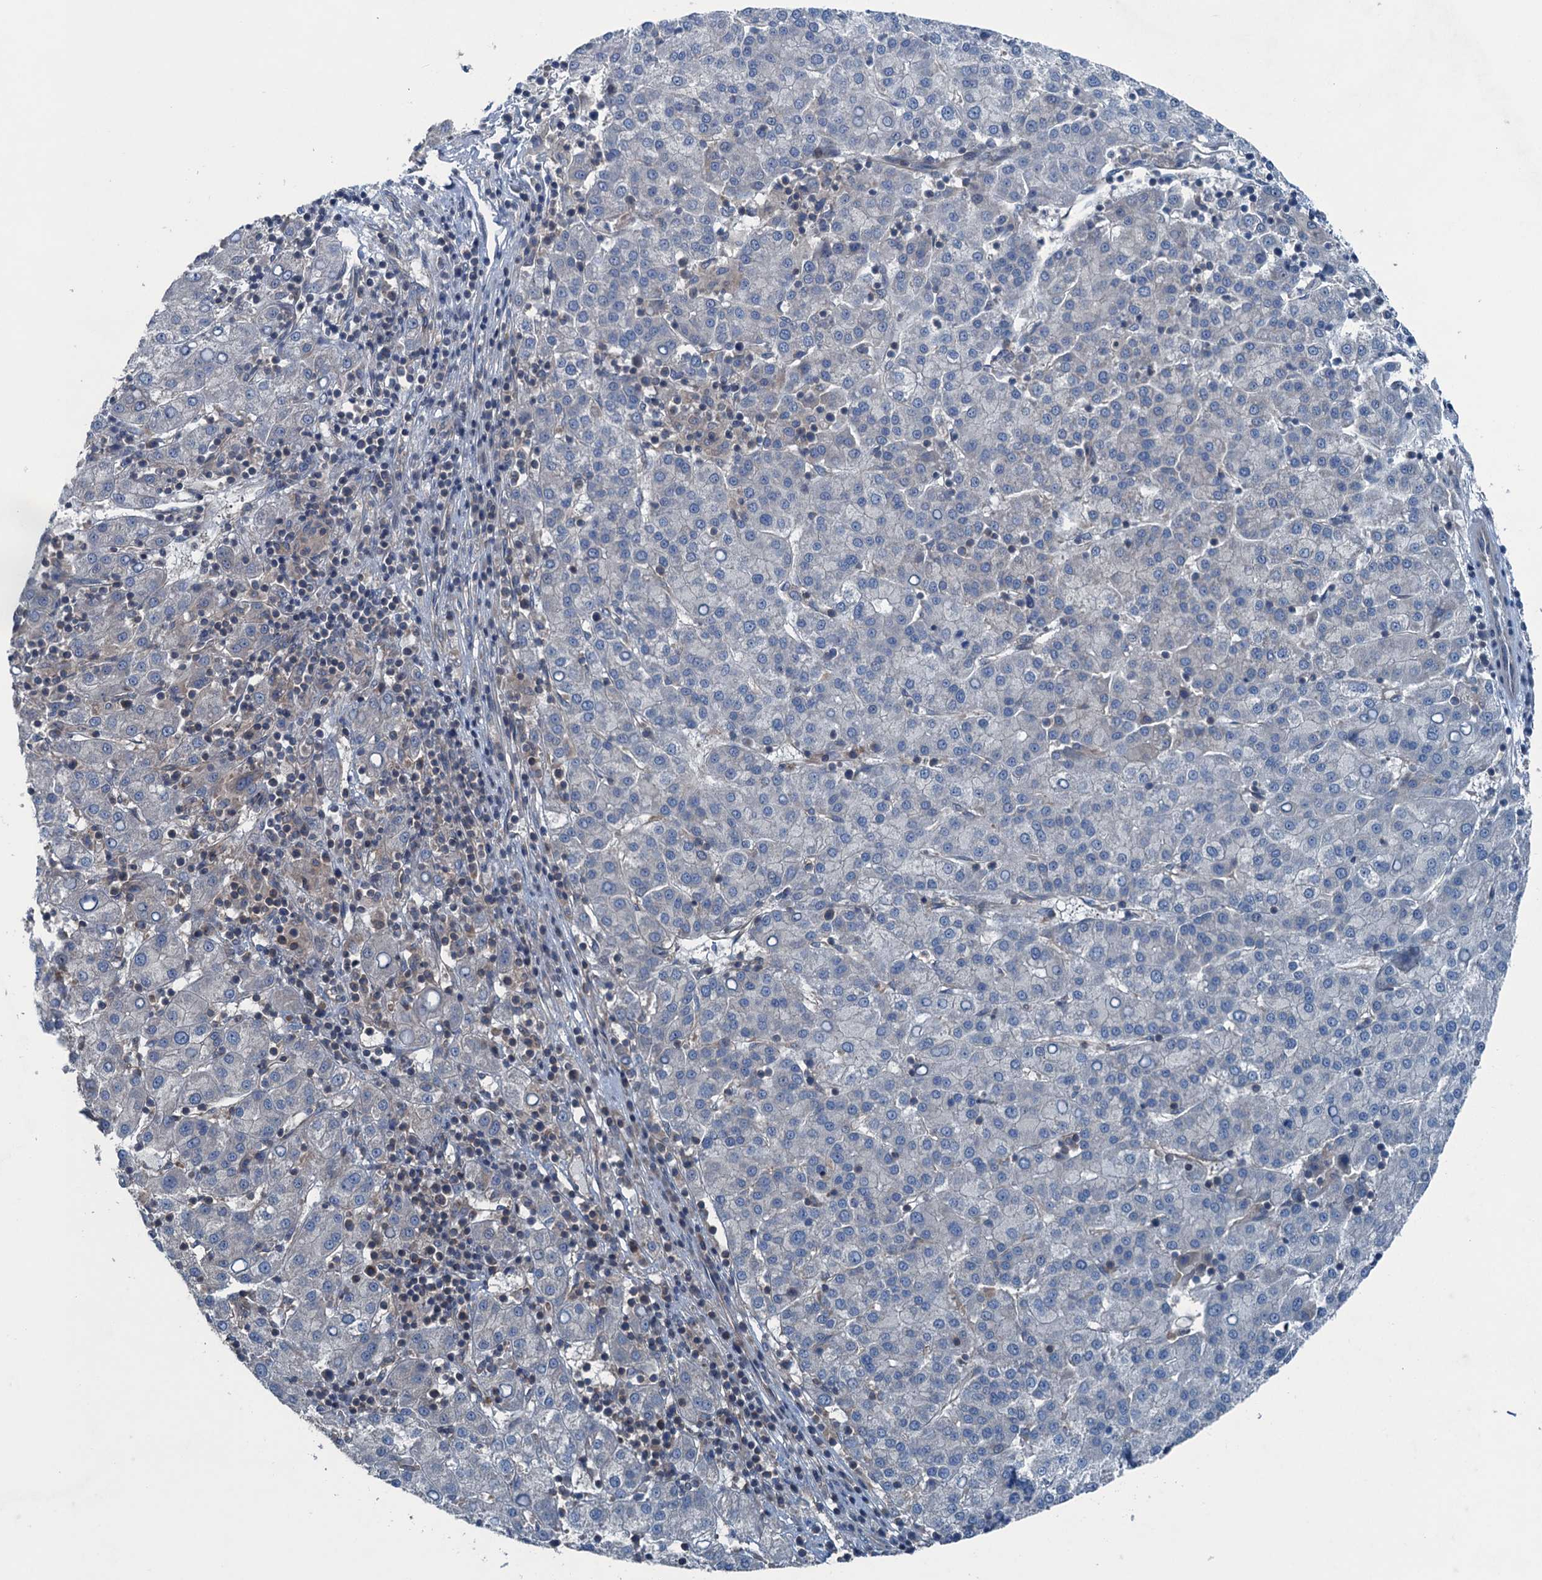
{"staining": {"intensity": "negative", "quantity": "none", "location": "none"}, "tissue": "liver cancer", "cell_type": "Tumor cells", "image_type": "cancer", "snomed": [{"axis": "morphology", "description": "Carcinoma, Hepatocellular, NOS"}, {"axis": "topography", "description": "Liver"}], "caption": "The image demonstrates no staining of tumor cells in hepatocellular carcinoma (liver). Nuclei are stained in blue.", "gene": "TRAPPC8", "patient": {"sex": "female", "age": 58}}